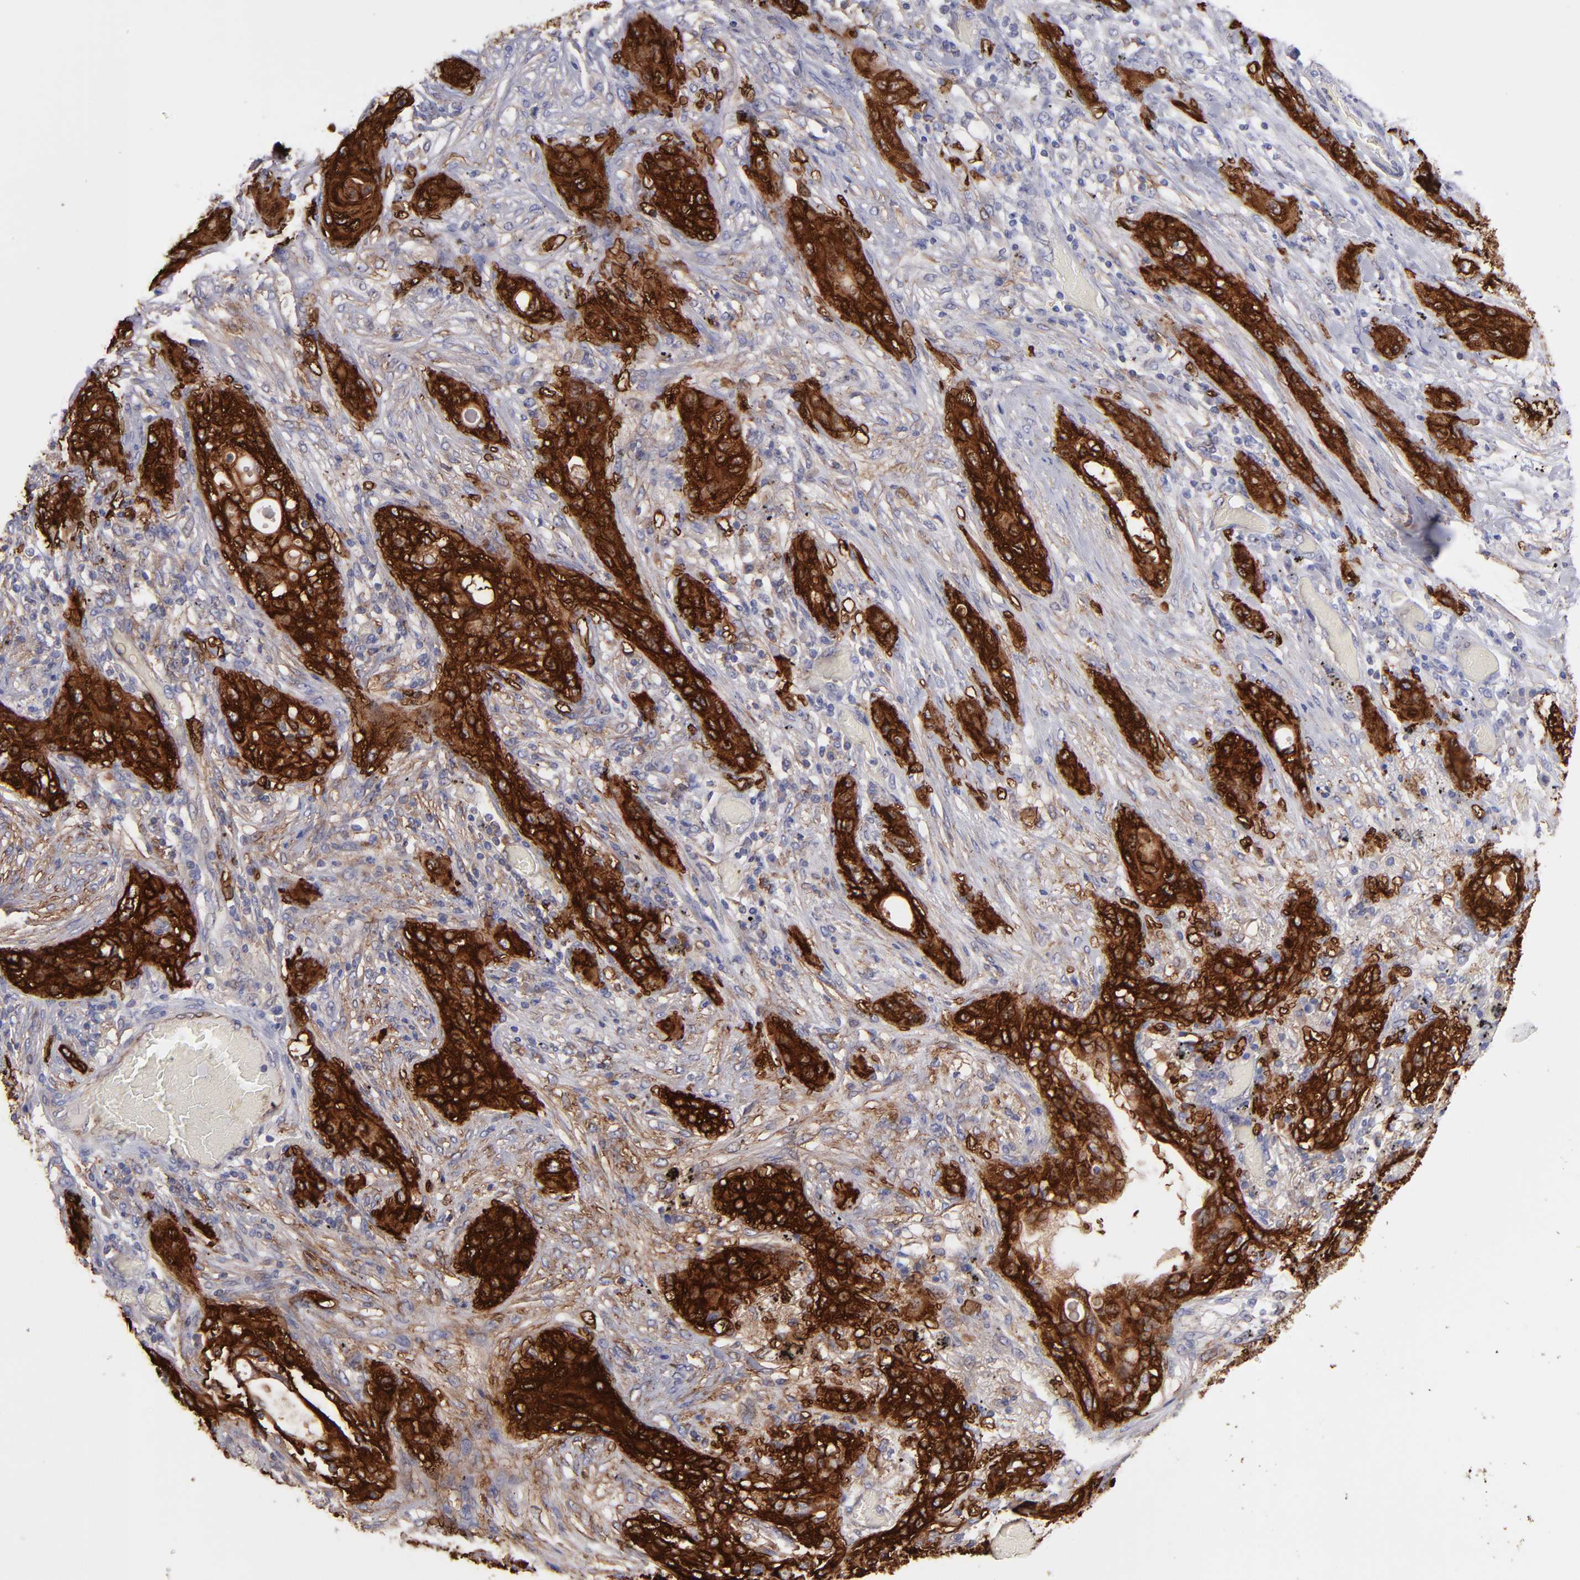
{"staining": {"intensity": "strong", "quantity": ">75%", "location": "cytoplasmic/membranous"}, "tissue": "lung cancer", "cell_type": "Tumor cells", "image_type": "cancer", "snomed": [{"axis": "morphology", "description": "Squamous cell carcinoma, NOS"}, {"axis": "topography", "description": "Lung"}], "caption": "Tumor cells exhibit high levels of strong cytoplasmic/membranous expression in about >75% of cells in human lung cancer (squamous cell carcinoma).", "gene": "AHNAK2", "patient": {"sex": "female", "age": 47}}